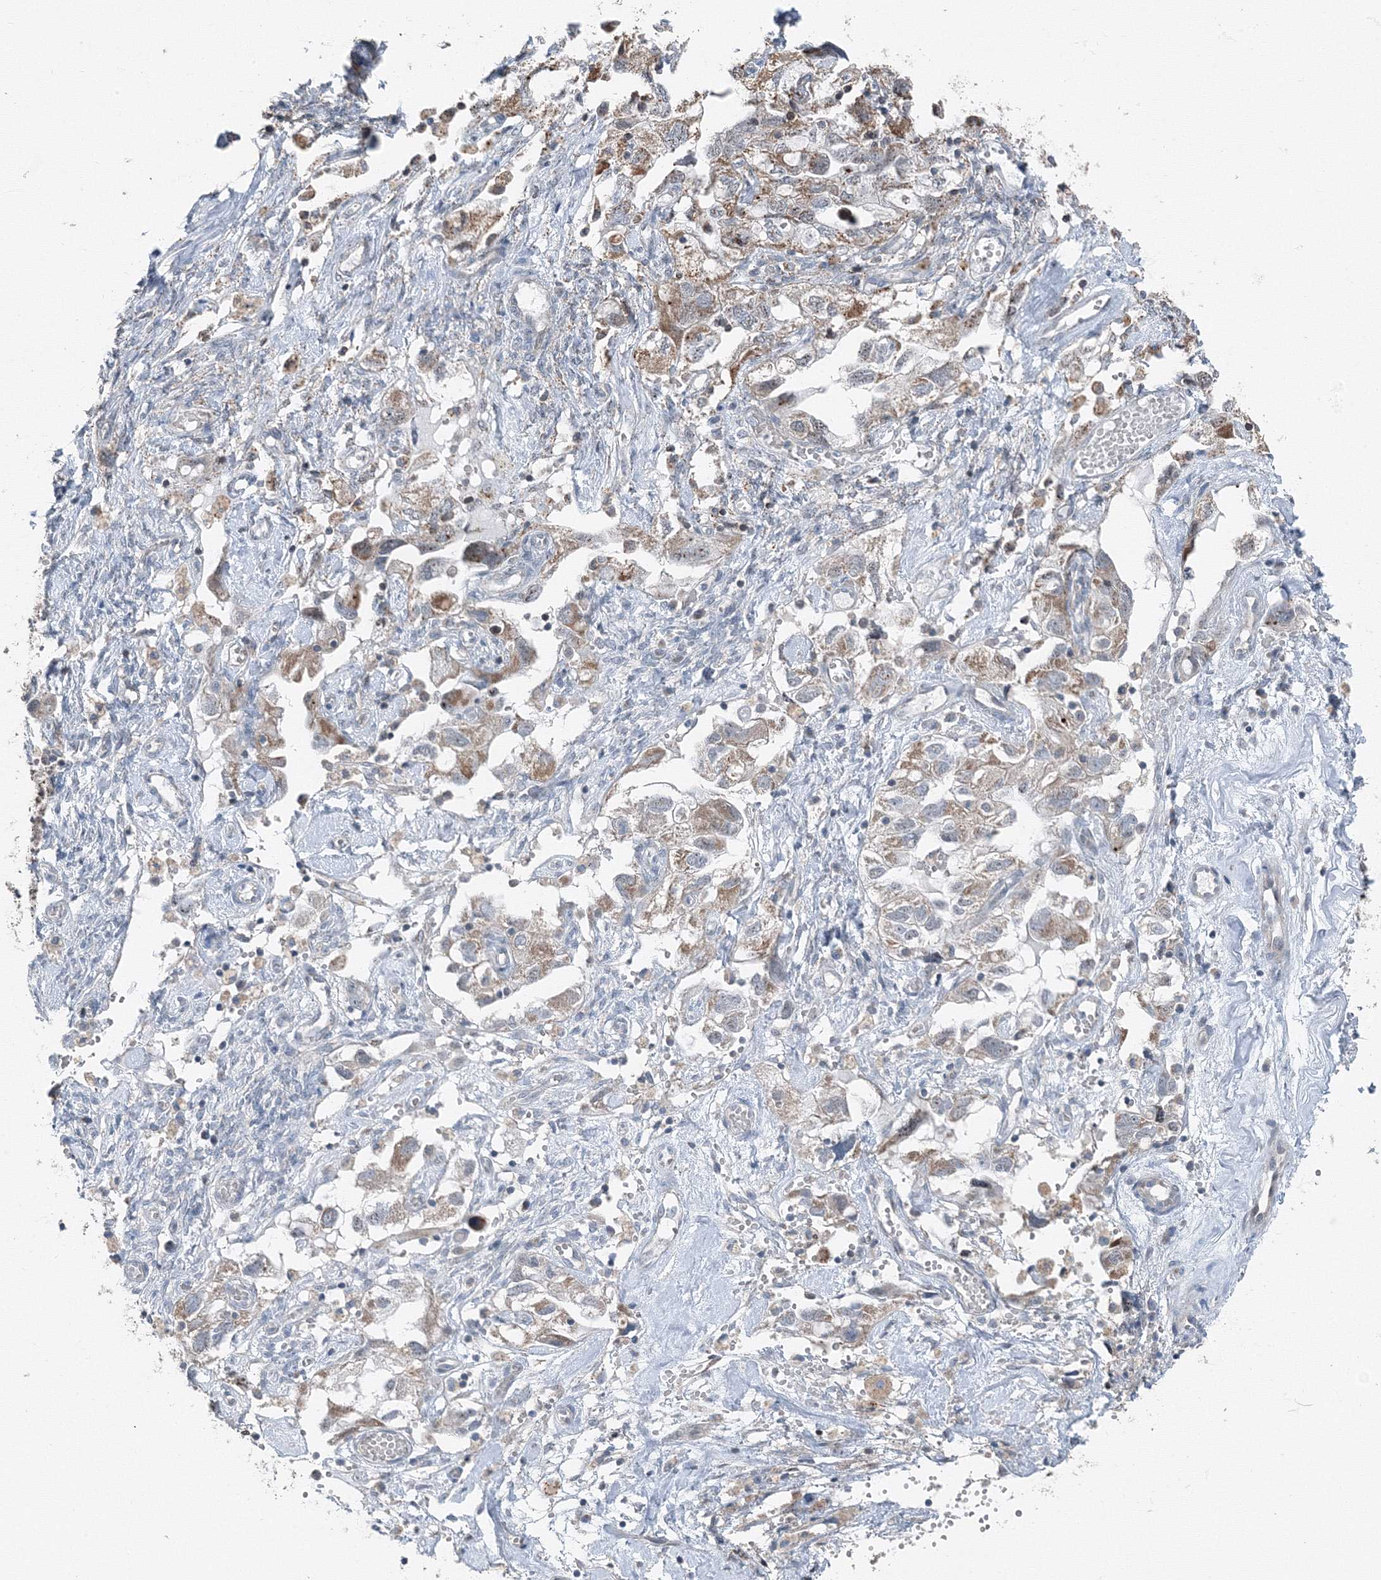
{"staining": {"intensity": "weak", "quantity": "25%-75%", "location": "cytoplasmic/membranous"}, "tissue": "ovarian cancer", "cell_type": "Tumor cells", "image_type": "cancer", "snomed": [{"axis": "morphology", "description": "Carcinoma, NOS"}, {"axis": "morphology", "description": "Cystadenocarcinoma, serous, NOS"}, {"axis": "topography", "description": "Ovary"}], "caption": "Approximately 25%-75% of tumor cells in serous cystadenocarcinoma (ovarian) show weak cytoplasmic/membranous protein expression as visualized by brown immunohistochemical staining.", "gene": "AASDH", "patient": {"sex": "female", "age": 69}}